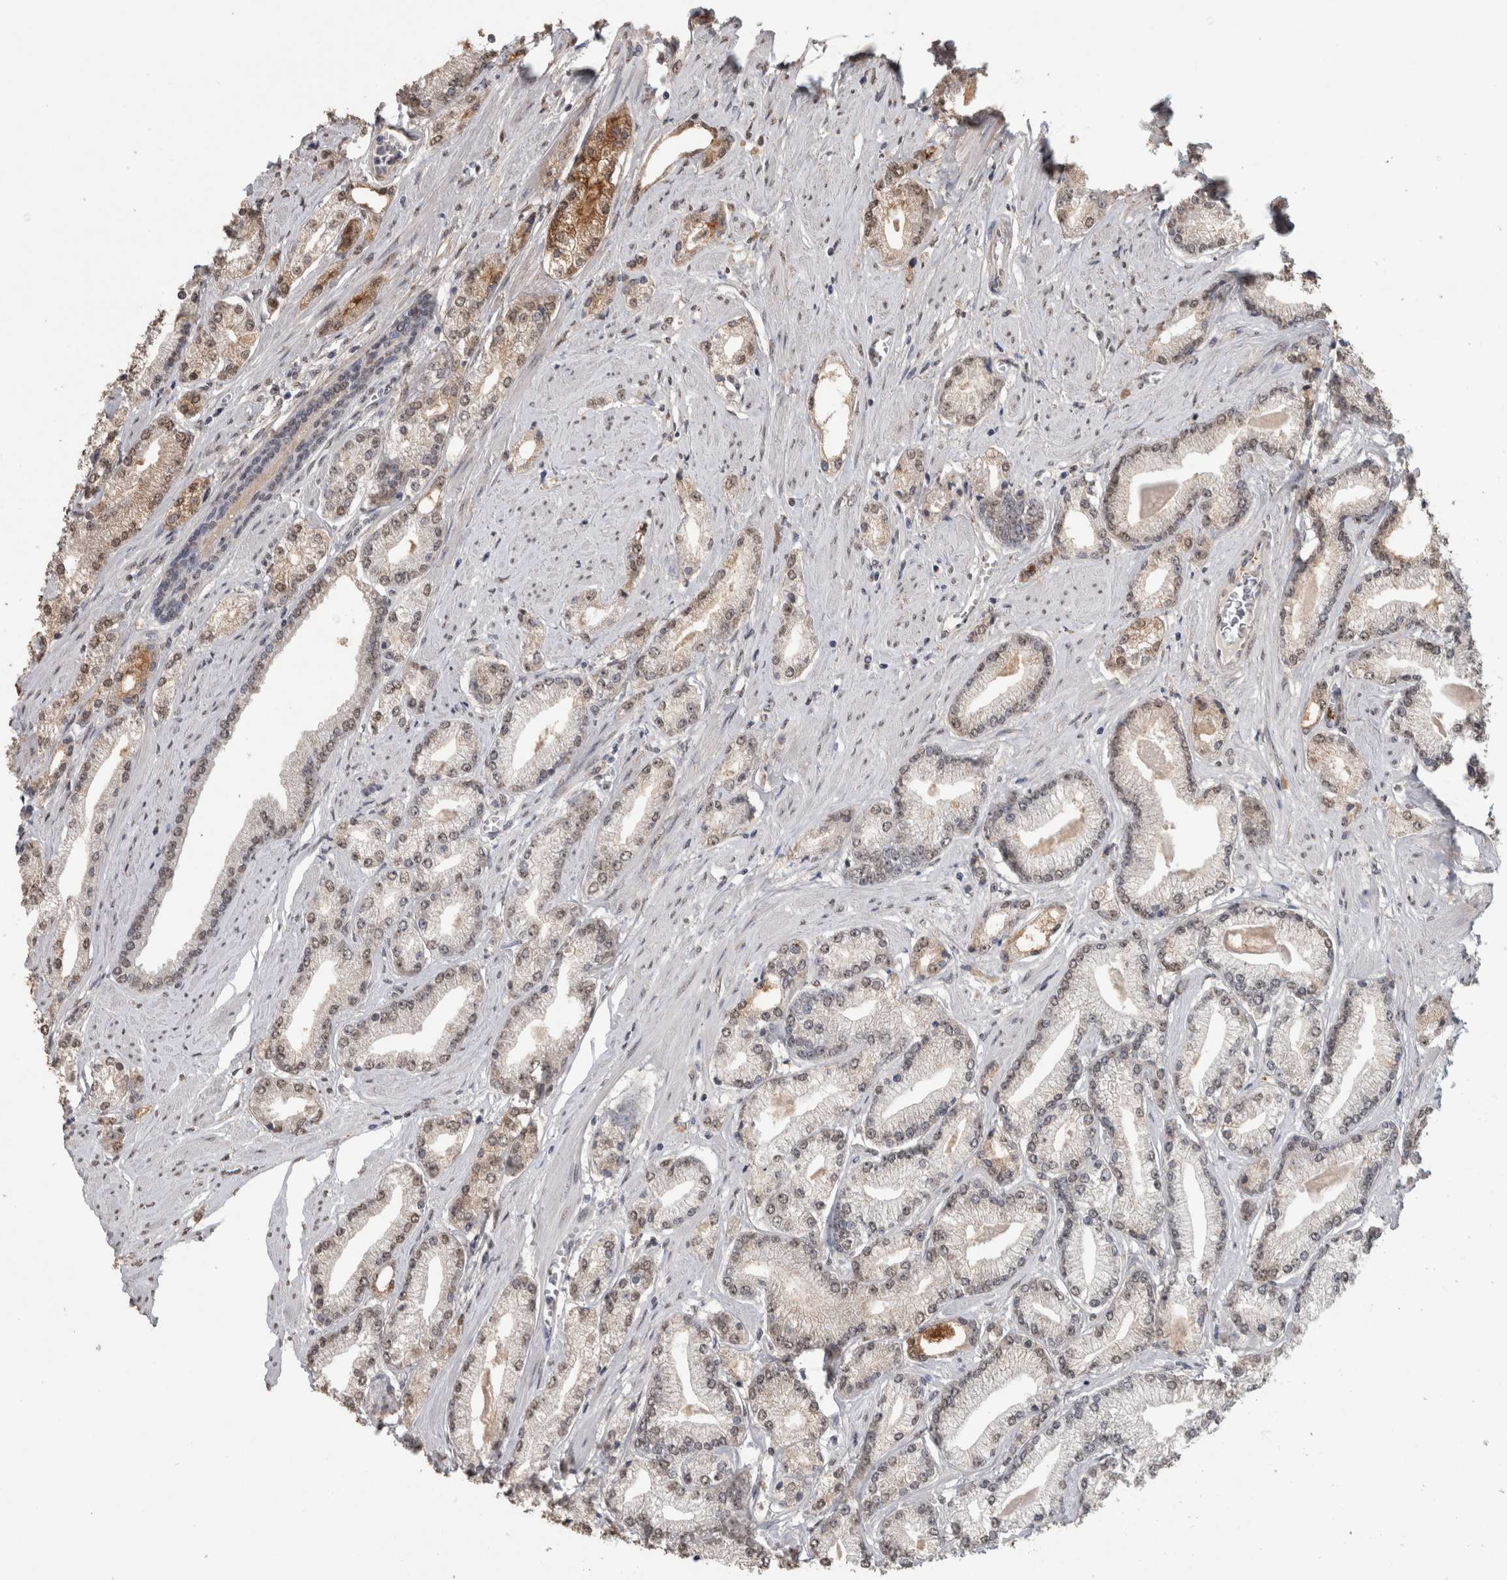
{"staining": {"intensity": "weak", "quantity": ">75%", "location": "cytoplasmic/membranous,nuclear"}, "tissue": "prostate cancer", "cell_type": "Tumor cells", "image_type": "cancer", "snomed": [{"axis": "morphology", "description": "Adenocarcinoma, Low grade"}, {"axis": "topography", "description": "Prostate"}], "caption": "A photomicrograph of human prostate cancer (low-grade adenocarcinoma) stained for a protein shows weak cytoplasmic/membranous and nuclear brown staining in tumor cells.", "gene": "LTBP1", "patient": {"sex": "male", "age": 62}}